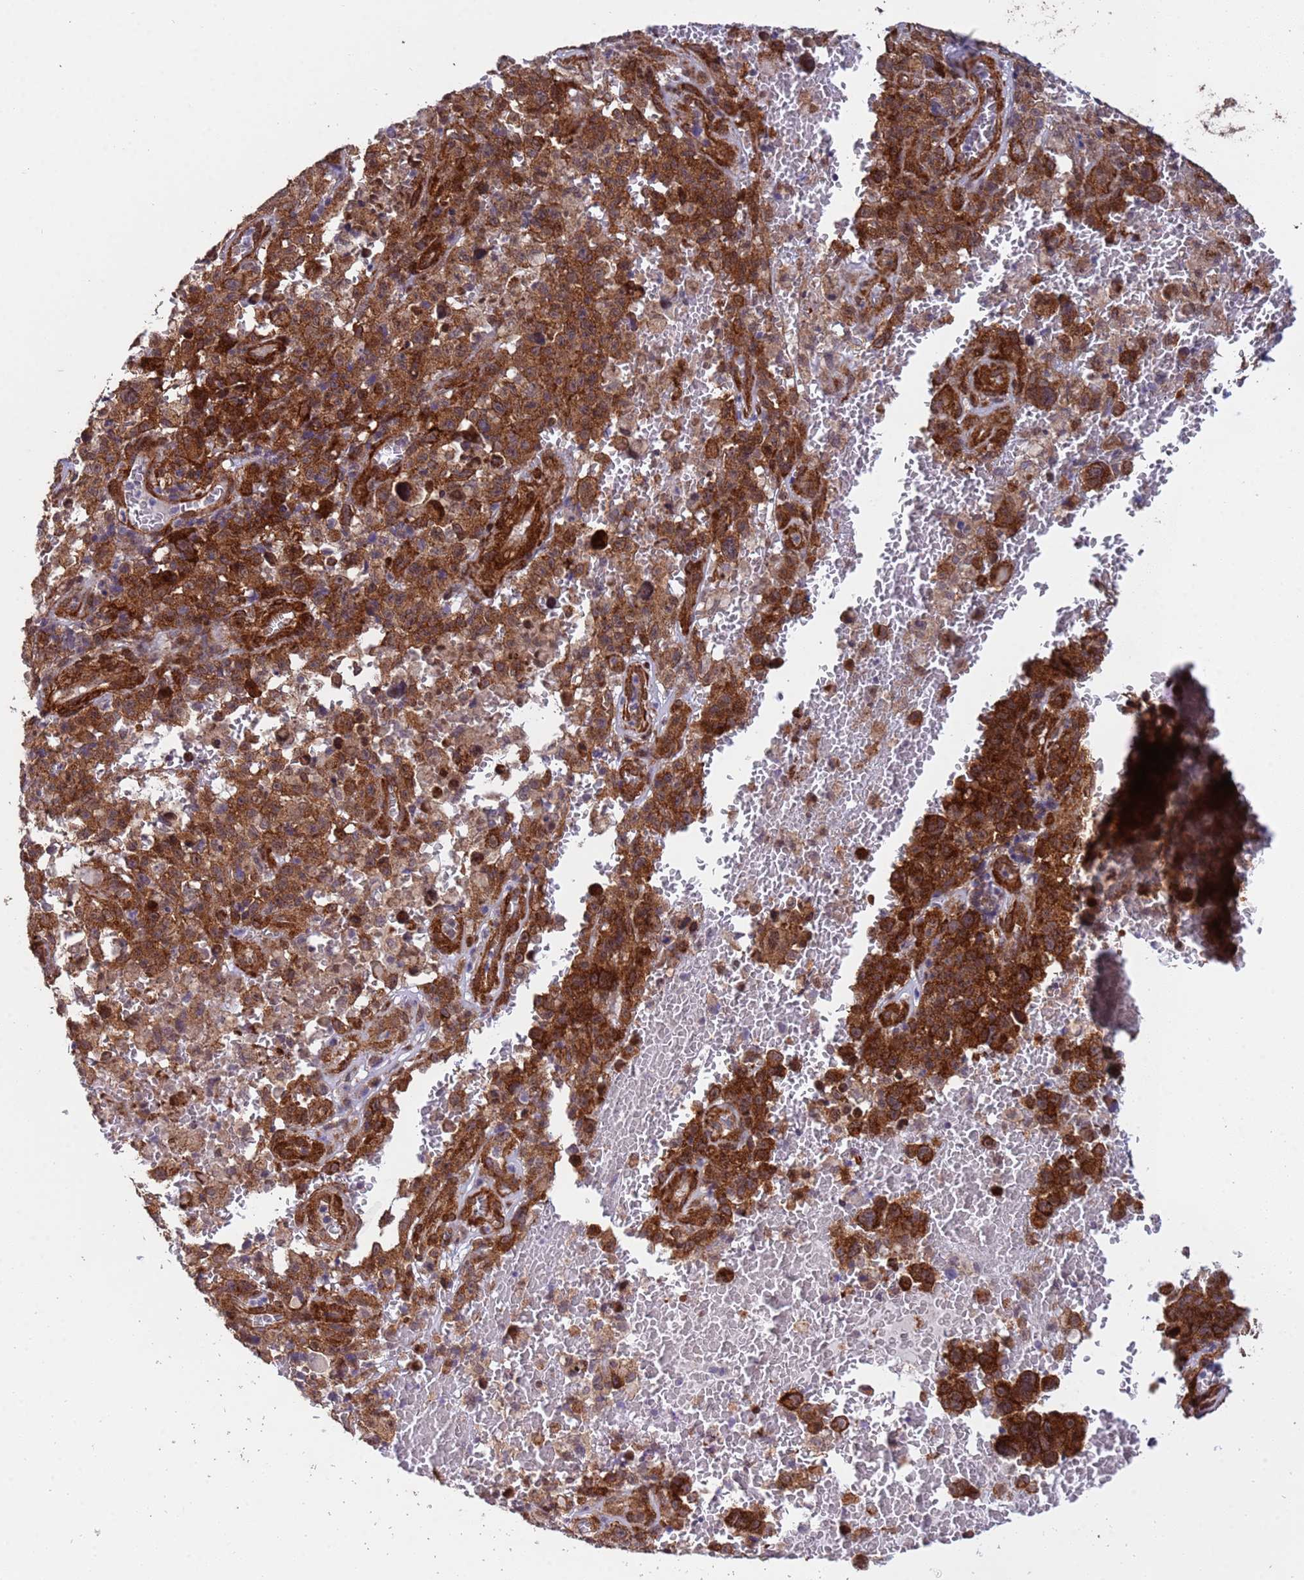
{"staining": {"intensity": "strong", "quantity": ">75%", "location": "cytoplasmic/membranous"}, "tissue": "melanoma", "cell_type": "Tumor cells", "image_type": "cancer", "snomed": [{"axis": "morphology", "description": "Malignant melanoma, NOS"}, {"axis": "topography", "description": "Skin"}], "caption": "Protein staining of melanoma tissue reveals strong cytoplasmic/membranous positivity in about >75% of tumor cells.", "gene": "TRIP6", "patient": {"sex": "female", "age": 82}}